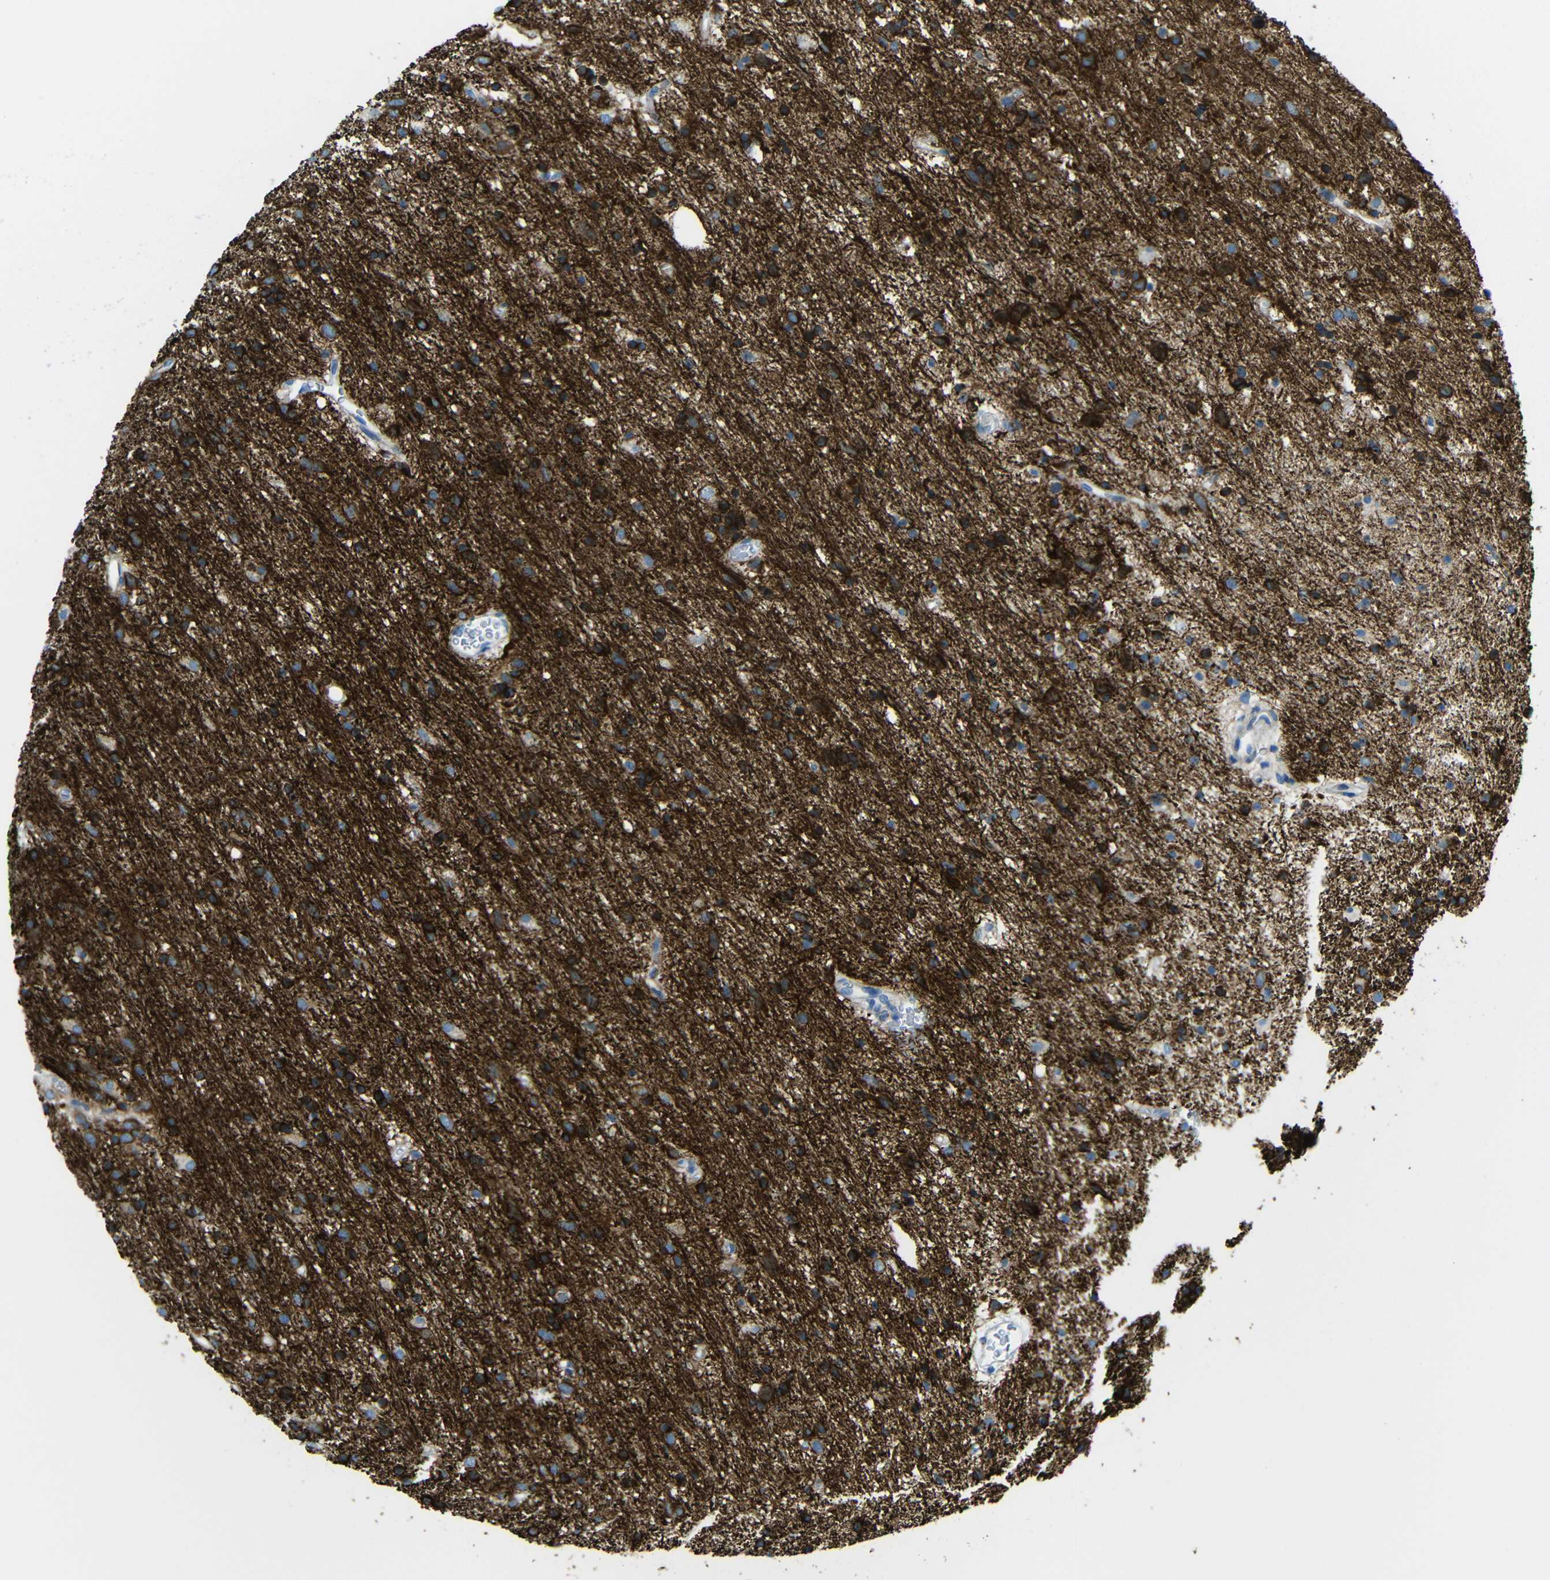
{"staining": {"intensity": "strong", "quantity": "25%-75%", "location": "cytoplasmic/membranous"}, "tissue": "glioma", "cell_type": "Tumor cells", "image_type": "cancer", "snomed": [{"axis": "morphology", "description": "Glioma, malignant, Low grade"}, {"axis": "topography", "description": "Brain"}], "caption": "DAB (3,3'-diaminobenzidine) immunohistochemical staining of human malignant glioma (low-grade) reveals strong cytoplasmic/membranous protein staining in about 25%-75% of tumor cells.", "gene": "TUBB4B", "patient": {"sex": "male", "age": 77}}